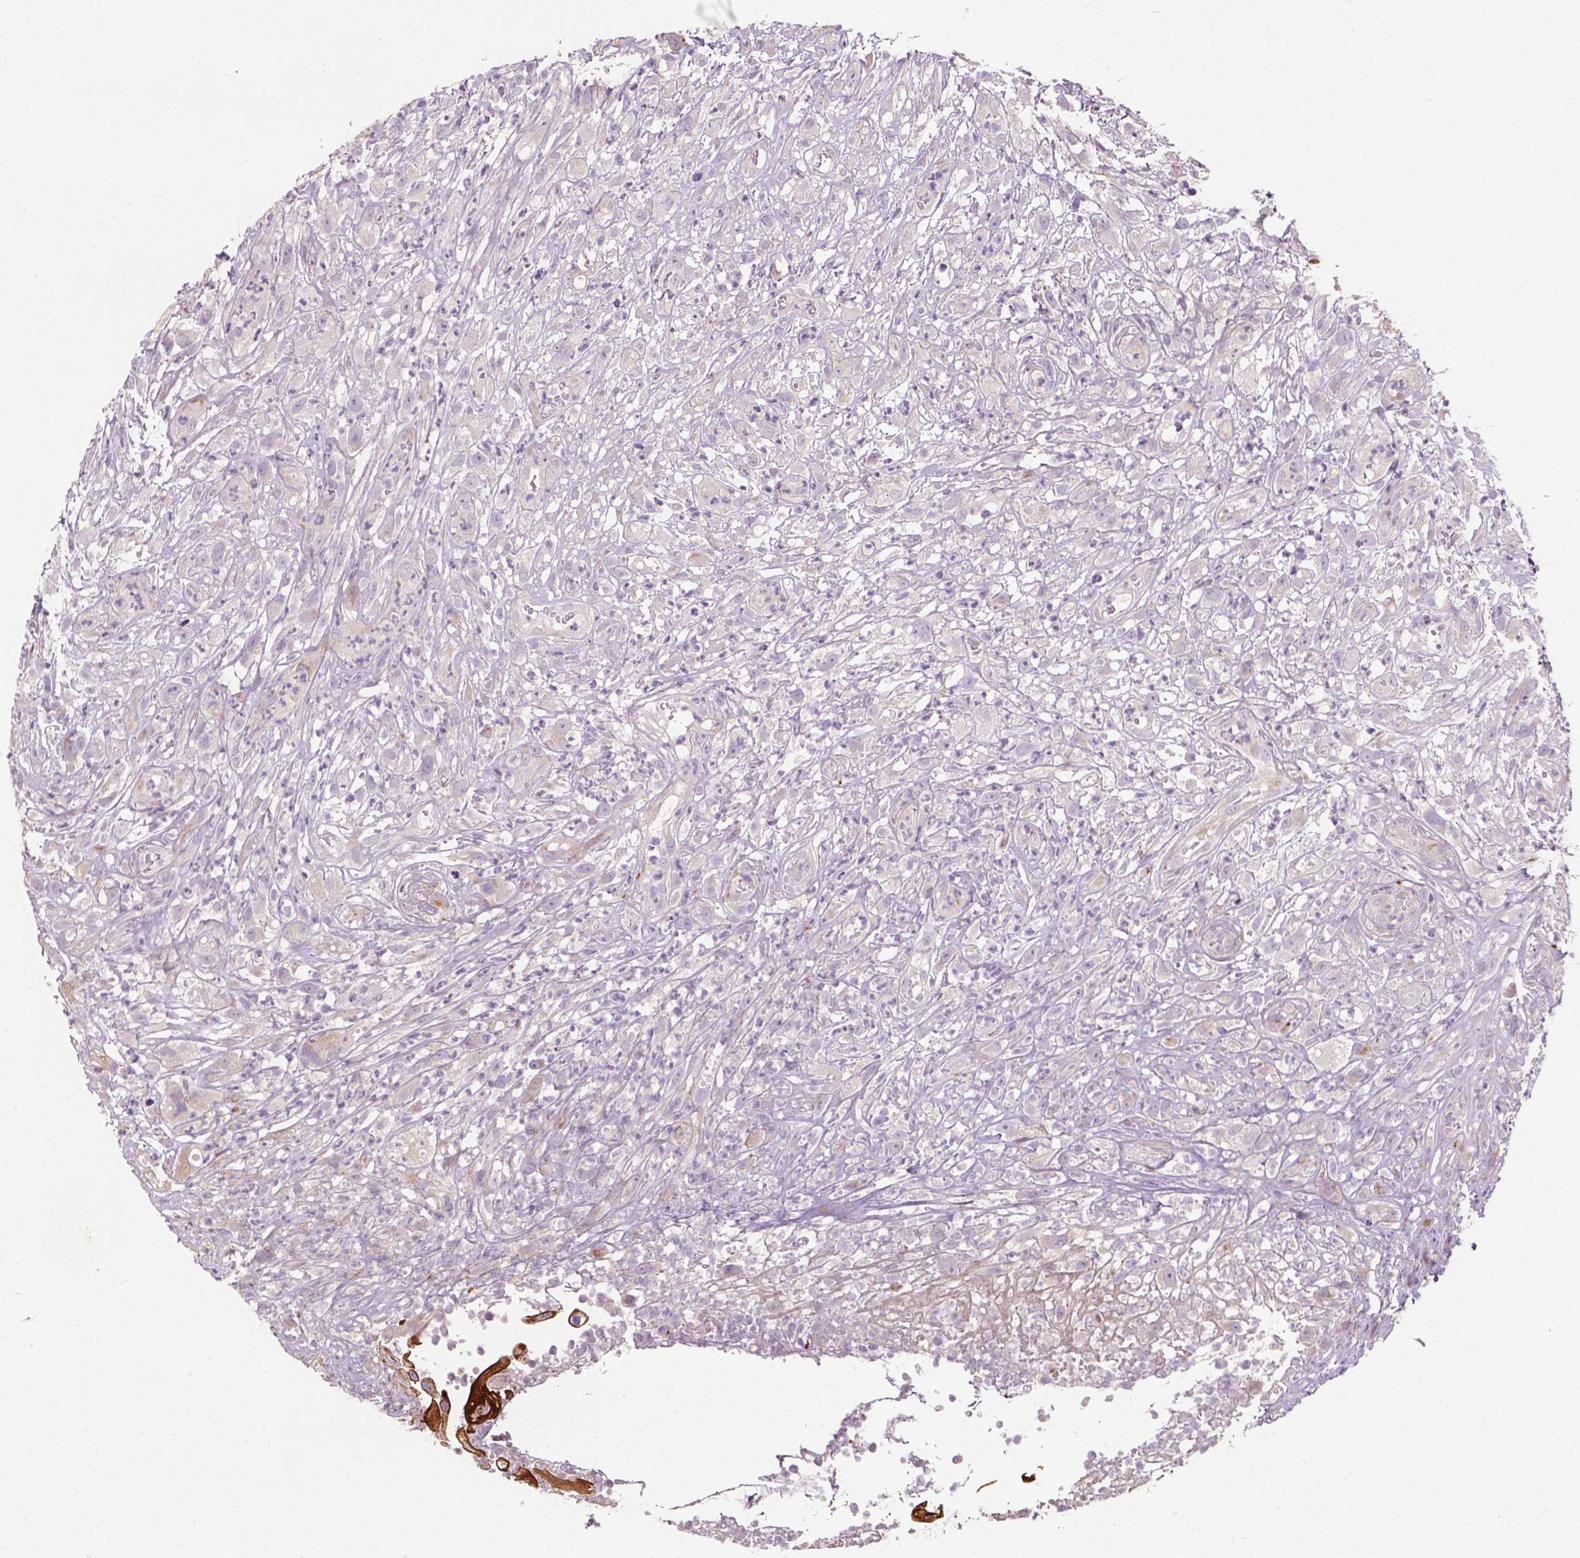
{"staining": {"intensity": "negative", "quantity": "none", "location": "none"}, "tissue": "head and neck cancer", "cell_type": "Tumor cells", "image_type": "cancer", "snomed": [{"axis": "morphology", "description": "Squamous cell carcinoma, NOS"}, {"axis": "topography", "description": "Head-Neck"}], "caption": "Protein analysis of squamous cell carcinoma (head and neck) shows no significant expression in tumor cells.", "gene": "PKP3", "patient": {"sex": "male", "age": 65}}